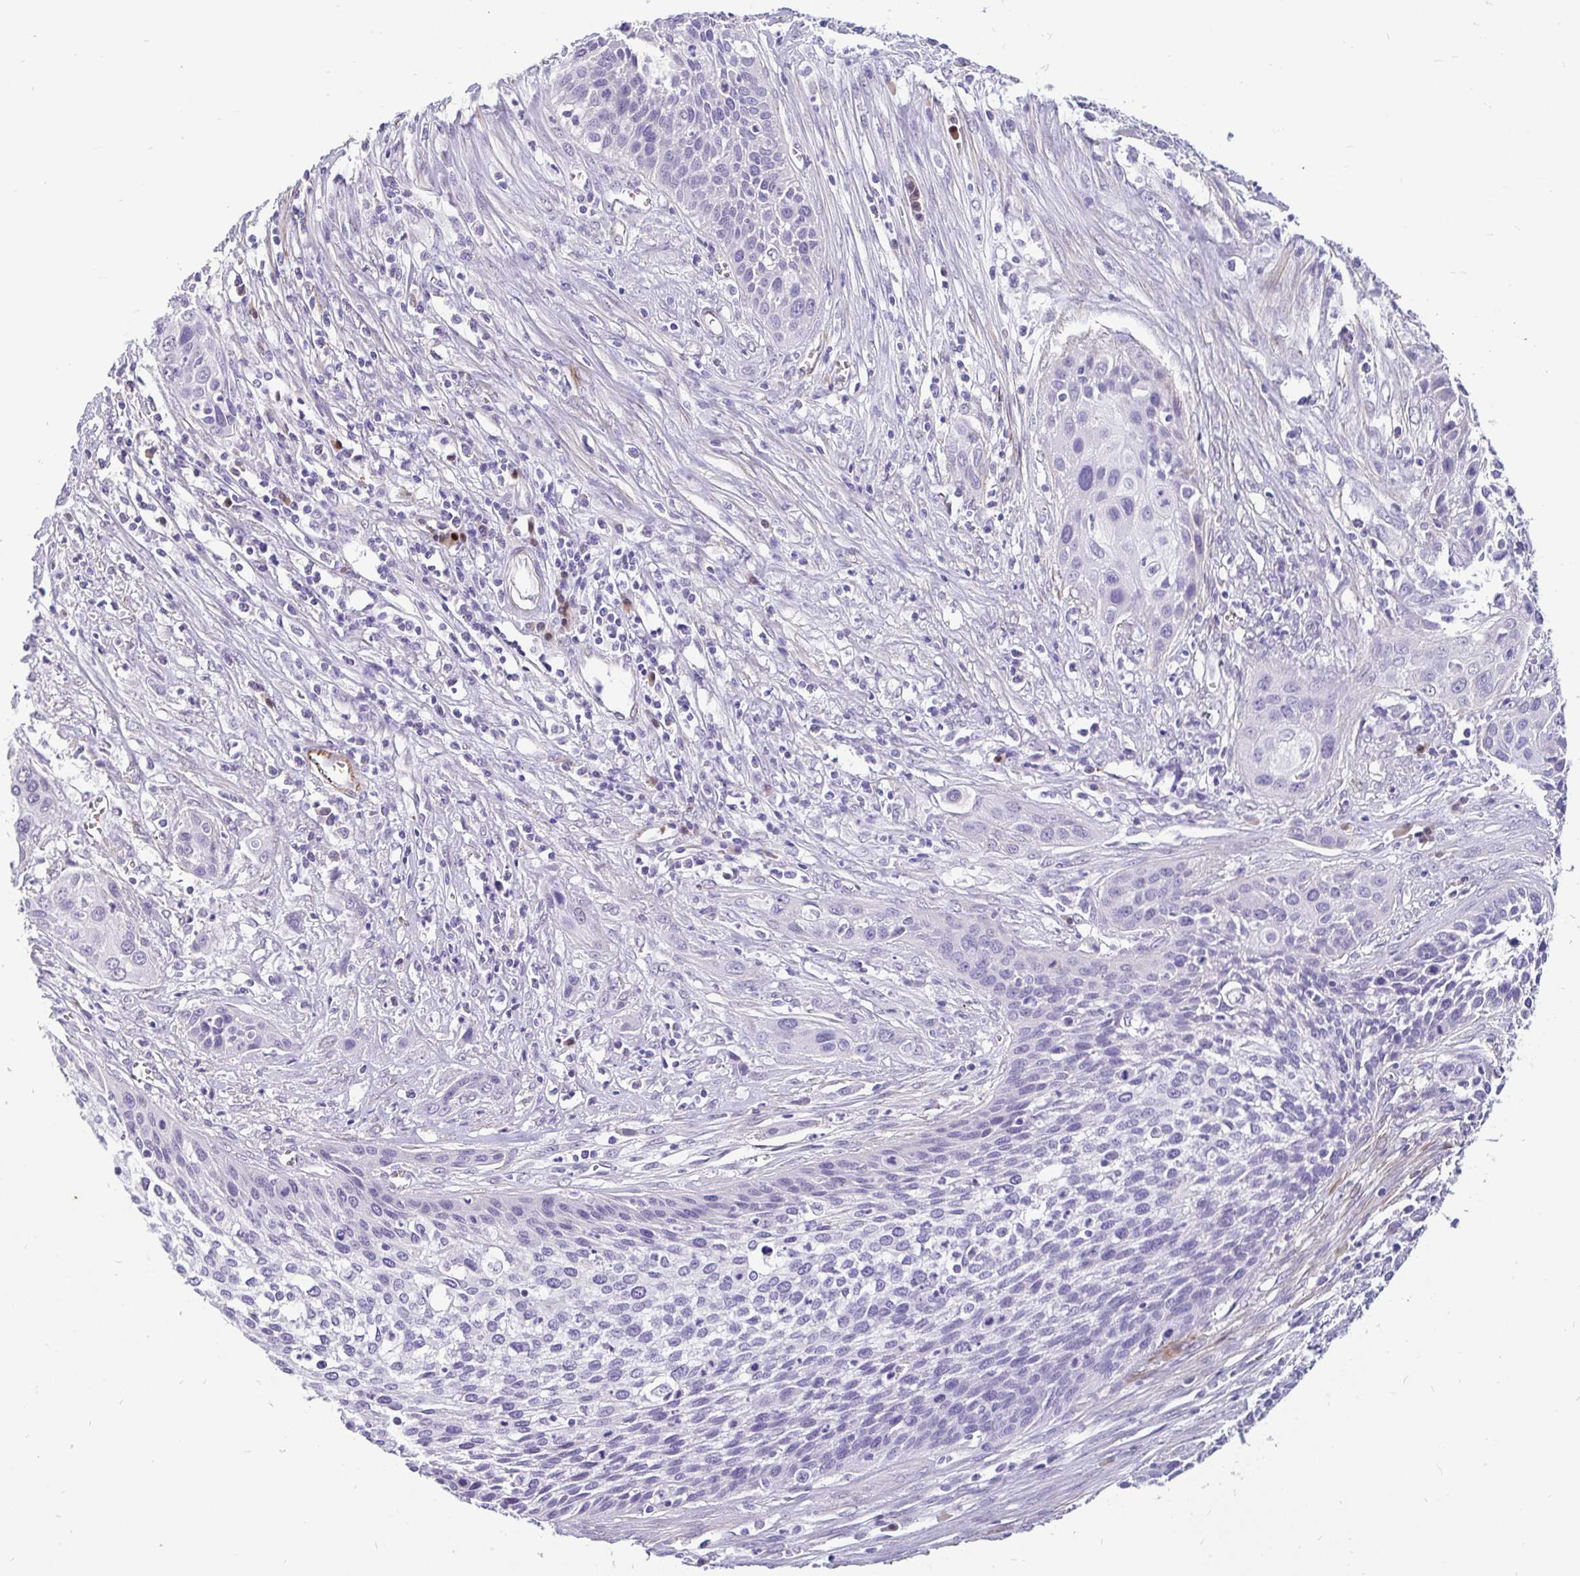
{"staining": {"intensity": "negative", "quantity": "none", "location": "none"}, "tissue": "cervical cancer", "cell_type": "Tumor cells", "image_type": "cancer", "snomed": [{"axis": "morphology", "description": "Squamous cell carcinoma, NOS"}, {"axis": "topography", "description": "Cervix"}], "caption": "Histopathology image shows no significant protein positivity in tumor cells of cervical squamous cell carcinoma.", "gene": "EML5", "patient": {"sex": "female", "age": 34}}